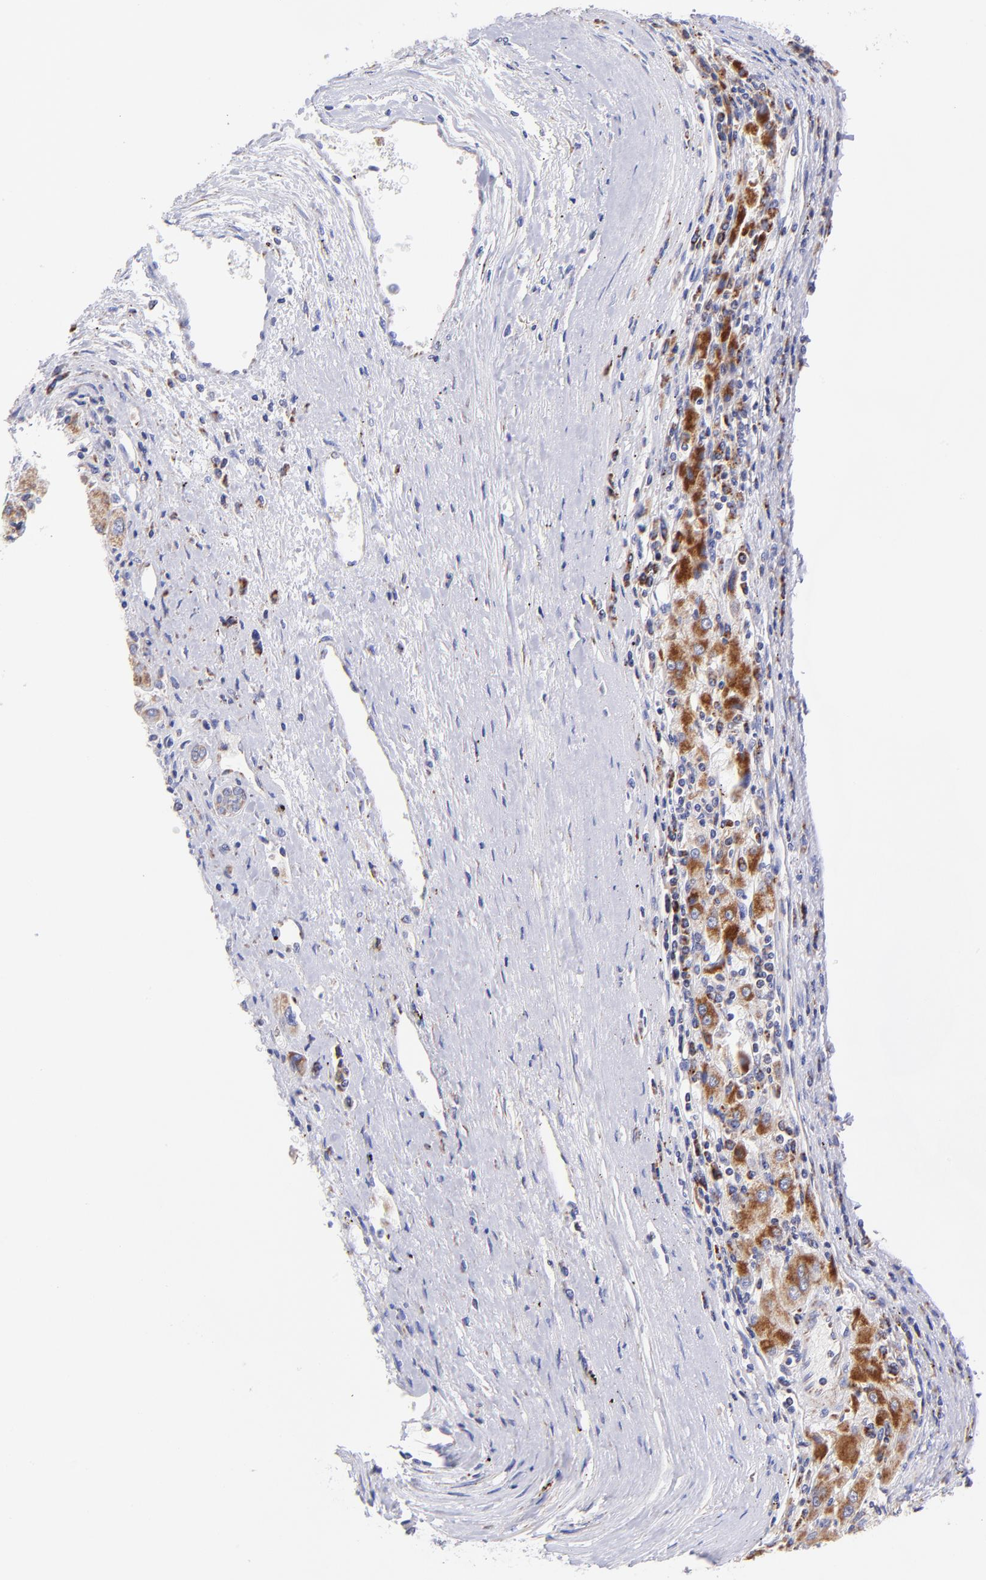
{"staining": {"intensity": "moderate", "quantity": "25%-75%", "location": "cytoplasmic/membranous"}, "tissue": "liver cancer", "cell_type": "Tumor cells", "image_type": "cancer", "snomed": [{"axis": "morphology", "description": "Carcinoma, Hepatocellular, NOS"}, {"axis": "topography", "description": "Liver"}], "caption": "Liver cancer stained with a brown dye demonstrates moderate cytoplasmic/membranous positive positivity in about 25%-75% of tumor cells.", "gene": "NDUFB7", "patient": {"sex": "male", "age": 72}}